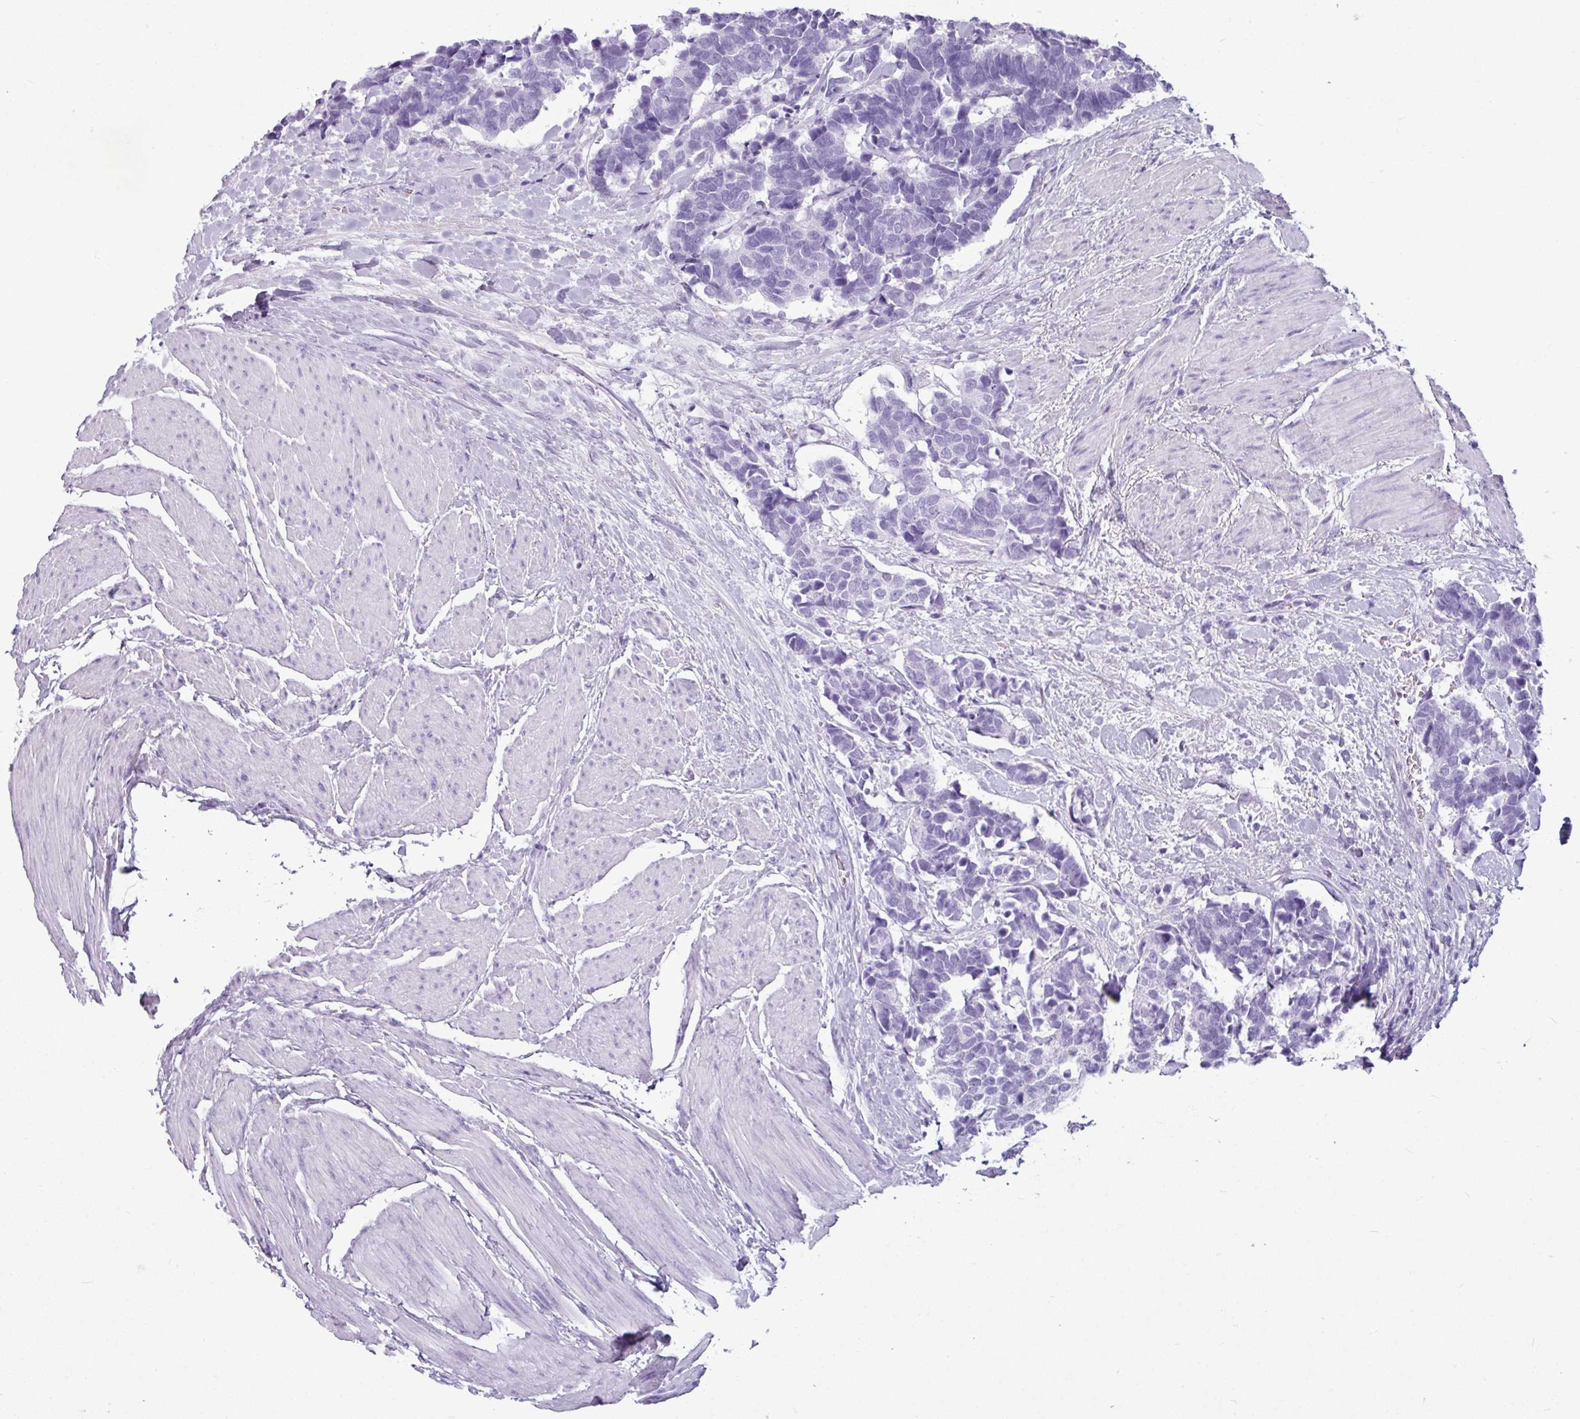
{"staining": {"intensity": "negative", "quantity": "none", "location": "none"}, "tissue": "carcinoid", "cell_type": "Tumor cells", "image_type": "cancer", "snomed": [{"axis": "morphology", "description": "Carcinoma, NOS"}, {"axis": "morphology", "description": "Carcinoid, malignant, NOS"}, {"axis": "topography", "description": "Urinary bladder"}], "caption": "High power microscopy histopathology image of an IHC micrograph of carcinoid (malignant), revealing no significant staining in tumor cells.", "gene": "AMY1B", "patient": {"sex": "male", "age": 57}}